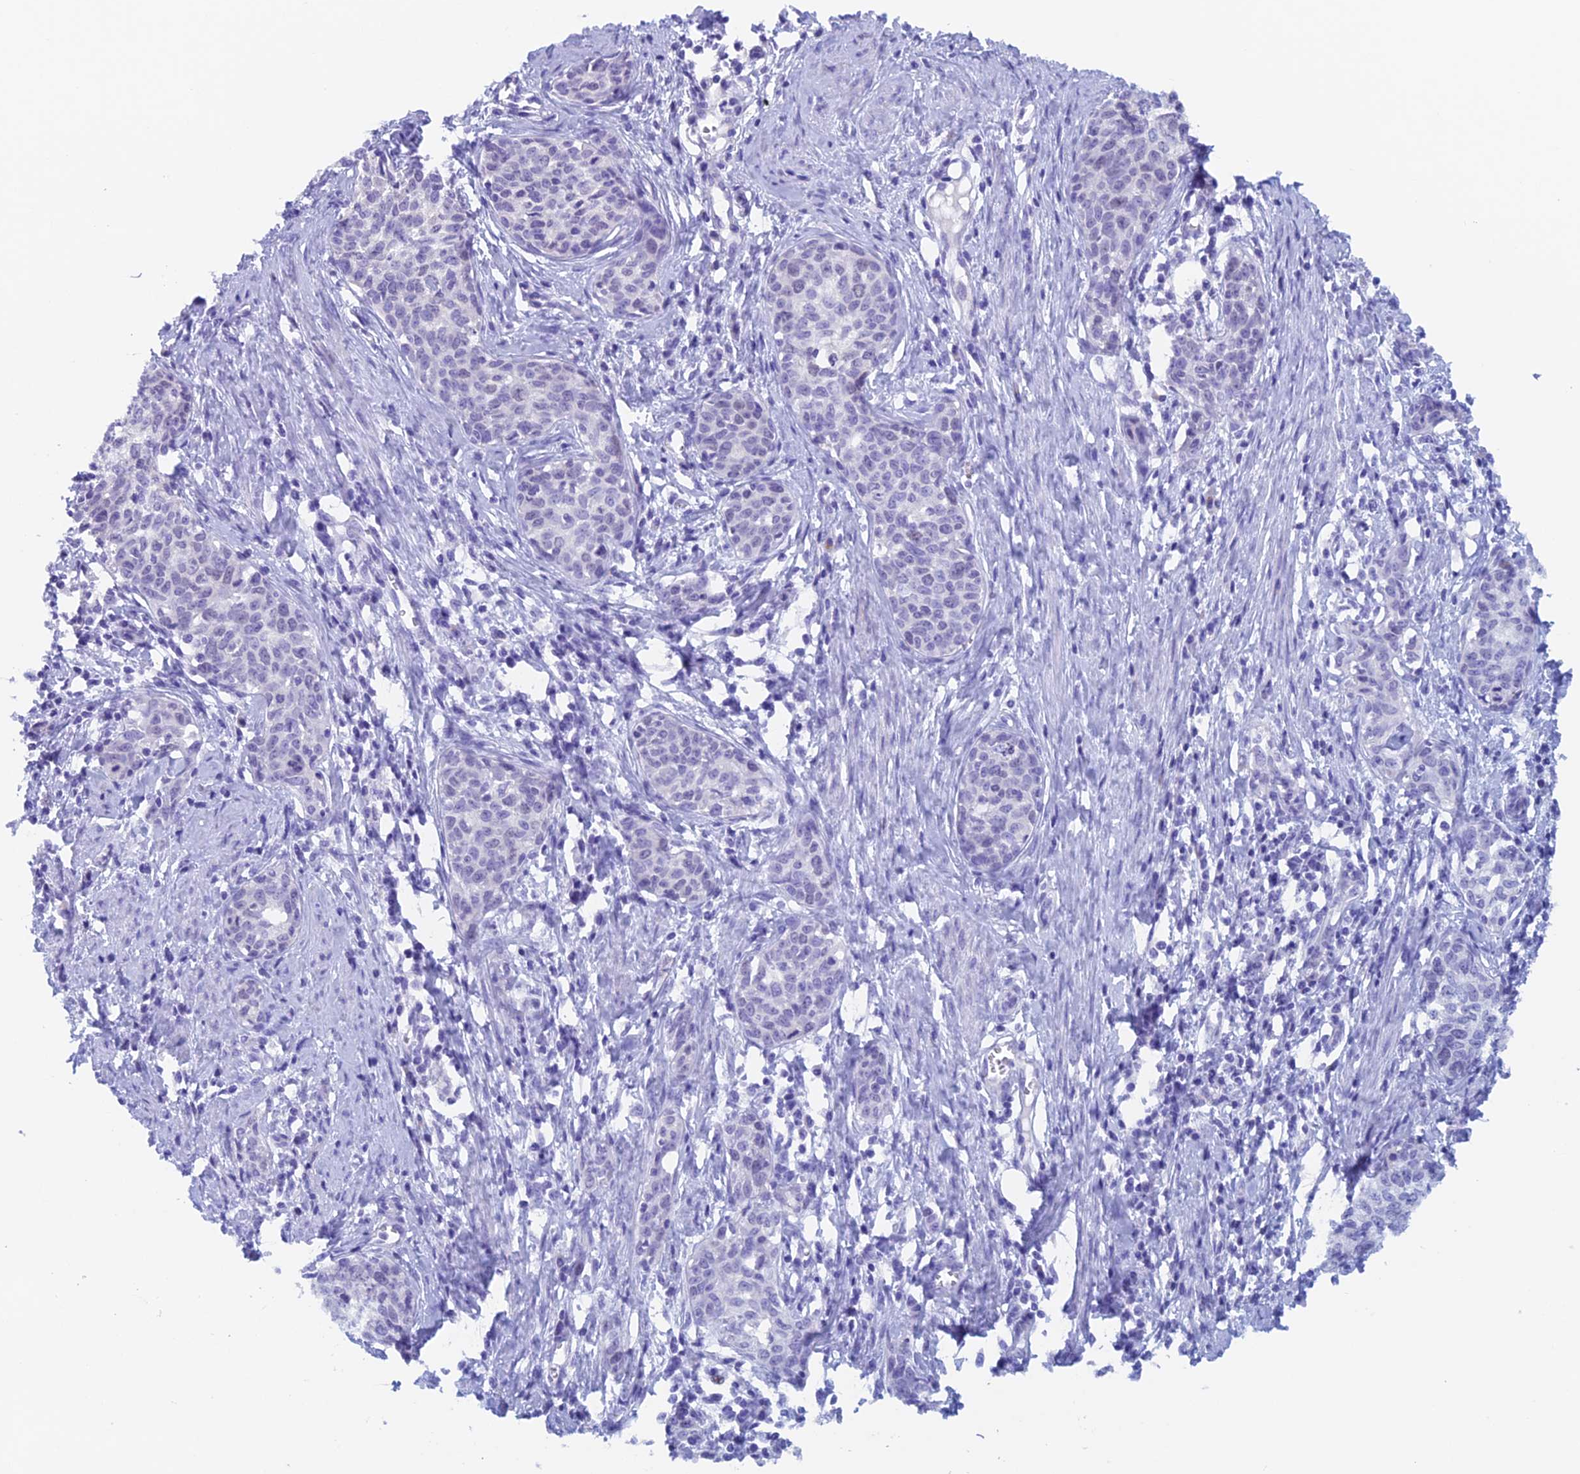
{"staining": {"intensity": "negative", "quantity": "none", "location": "none"}, "tissue": "cervical cancer", "cell_type": "Tumor cells", "image_type": "cancer", "snomed": [{"axis": "morphology", "description": "Squamous cell carcinoma, NOS"}, {"axis": "topography", "description": "Cervix"}], "caption": "Photomicrograph shows no protein positivity in tumor cells of cervical squamous cell carcinoma tissue. The staining is performed using DAB brown chromogen with nuclei counter-stained in using hematoxylin.", "gene": "PSMC3IP", "patient": {"sex": "female", "age": 52}}